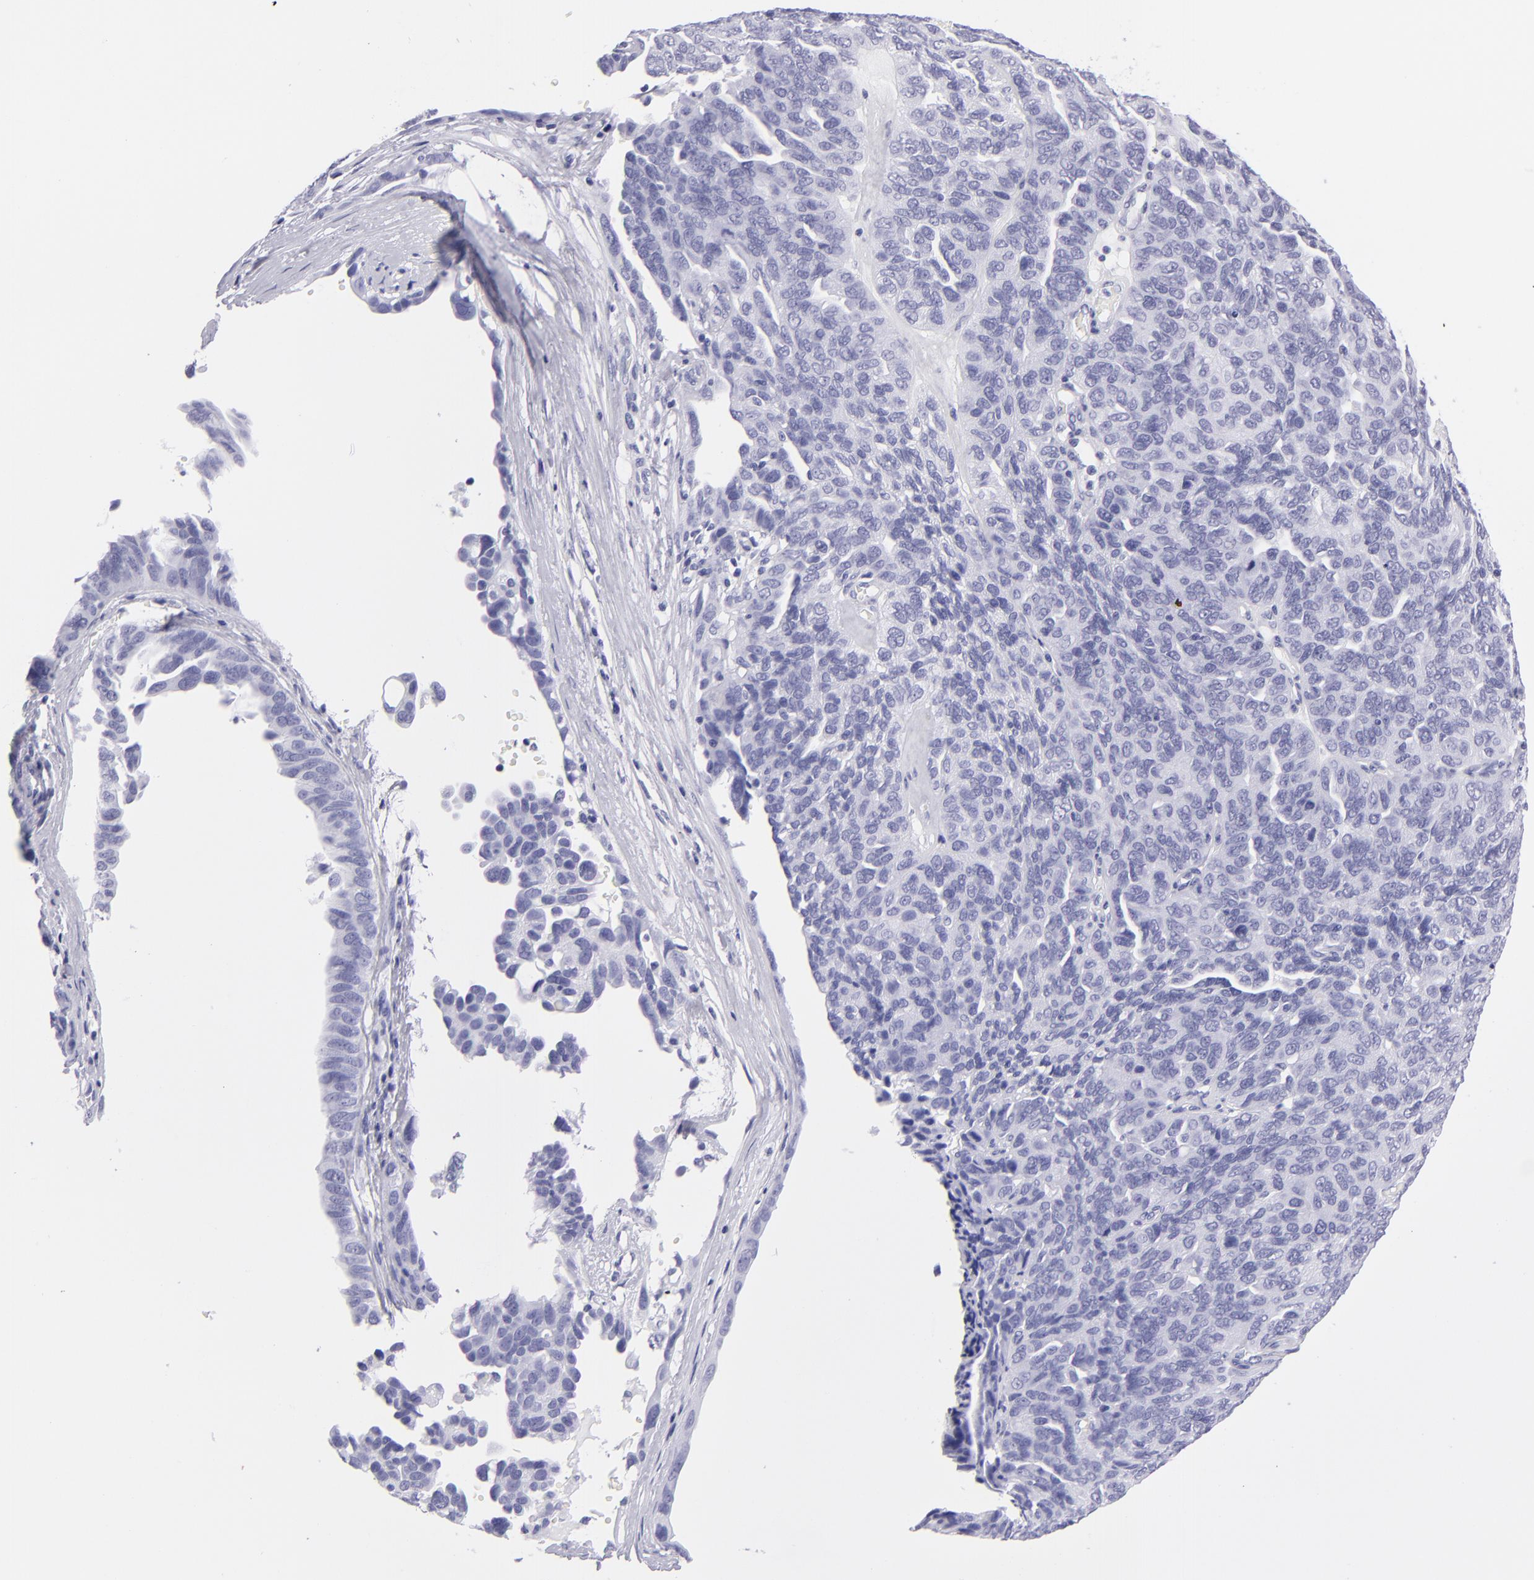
{"staining": {"intensity": "negative", "quantity": "none", "location": "none"}, "tissue": "ovarian cancer", "cell_type": "Tumor cells", "image_type": "cancer", "snomed": [{"axis": "morphology", "description": "Cystadenocarcinoma, serous, NOS"}, {"axis": "topography", "description": "Ovary"}], "caption": "The image shows no significant expression in tumor cells of ovarian serous cystadenocarcinoma.", "gene": "PVALB", "patient": {"sex": "female", "age": 64}}